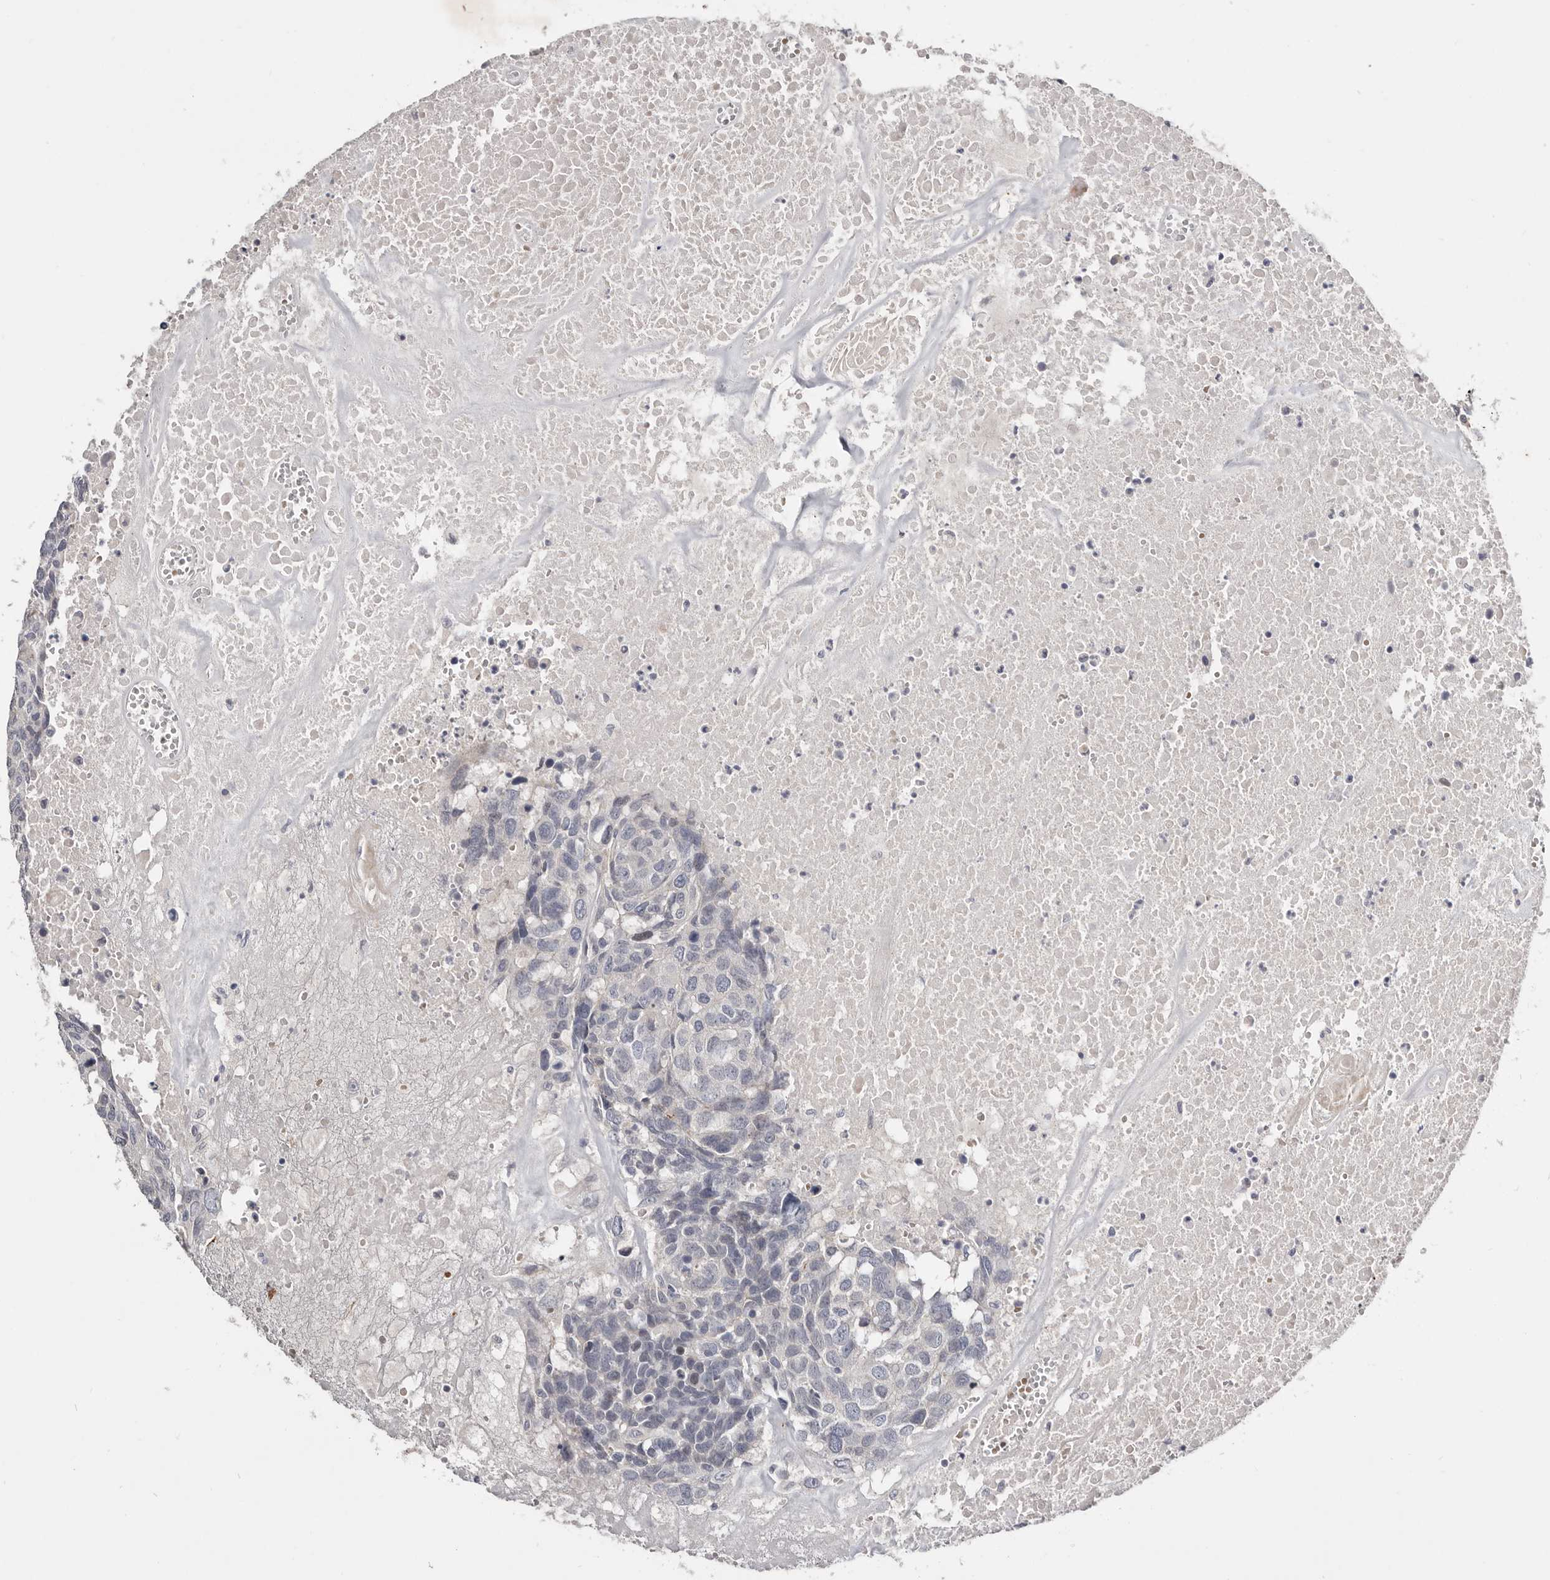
{"staining": {"intensity": "negative", "quantity": "none", "location": "none"}, "tissue": "head and neck cancer", "cell_type": "Tumor cells", "image_type": "cancer", "snomed": [{"axis": "morphology", "description": "Squamous cell carcinoma, NOS"}, {"axis": "topography", "description": "Head-Neck"}], "caption": "High power microscopy histopathology image of an IHC photomicrograph of head and neck cancer (squamous cell carcinoma), revealing no significant positivity in tumor cells. Nuclei are stained in blue.", "gene": "USH1C", "patient": {"sex": "male", "age": 66}}